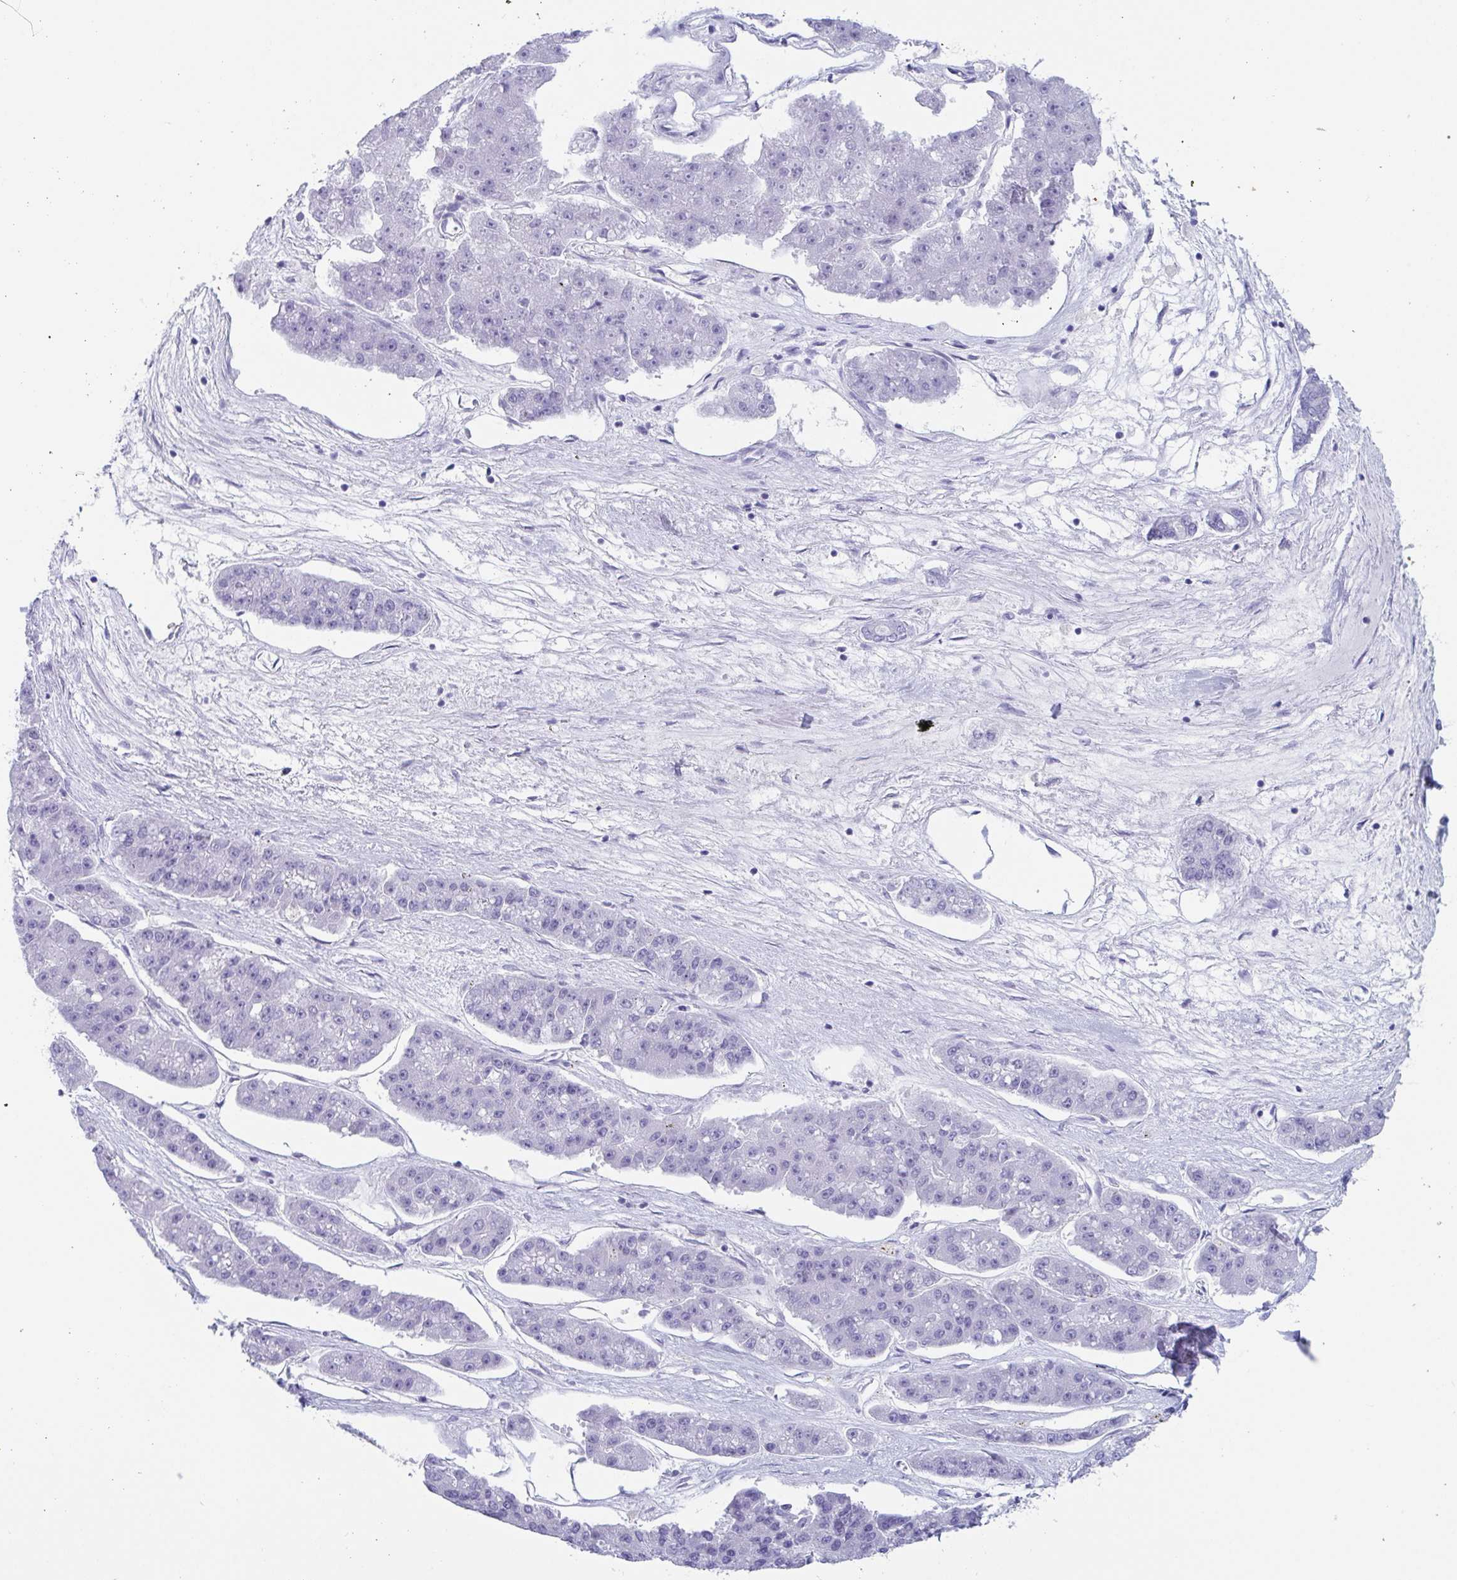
{"staining": {"intensity": "negative", "quantity": "none", "location": "none"}, "tissue": "pancreatic cancer", "cell_type": "Tumor cells", "image_type": "cancer", "snomed": [{"axis": "morphology", "description": "Adenocarcinoma, NOS"}, {"axis": "topography", "description": "Pancreas"}], "caption": "Immunohistochemistry histopathology image of neoplastic tissue: human adenocarcinoma (pancreatic) stained with DAB (3,3'-diaminobenzidine) demonstrates no significant protein expression in tumor cells.", "gene": "ZPBP", "patient": {"sex": "male", "age": 50}}